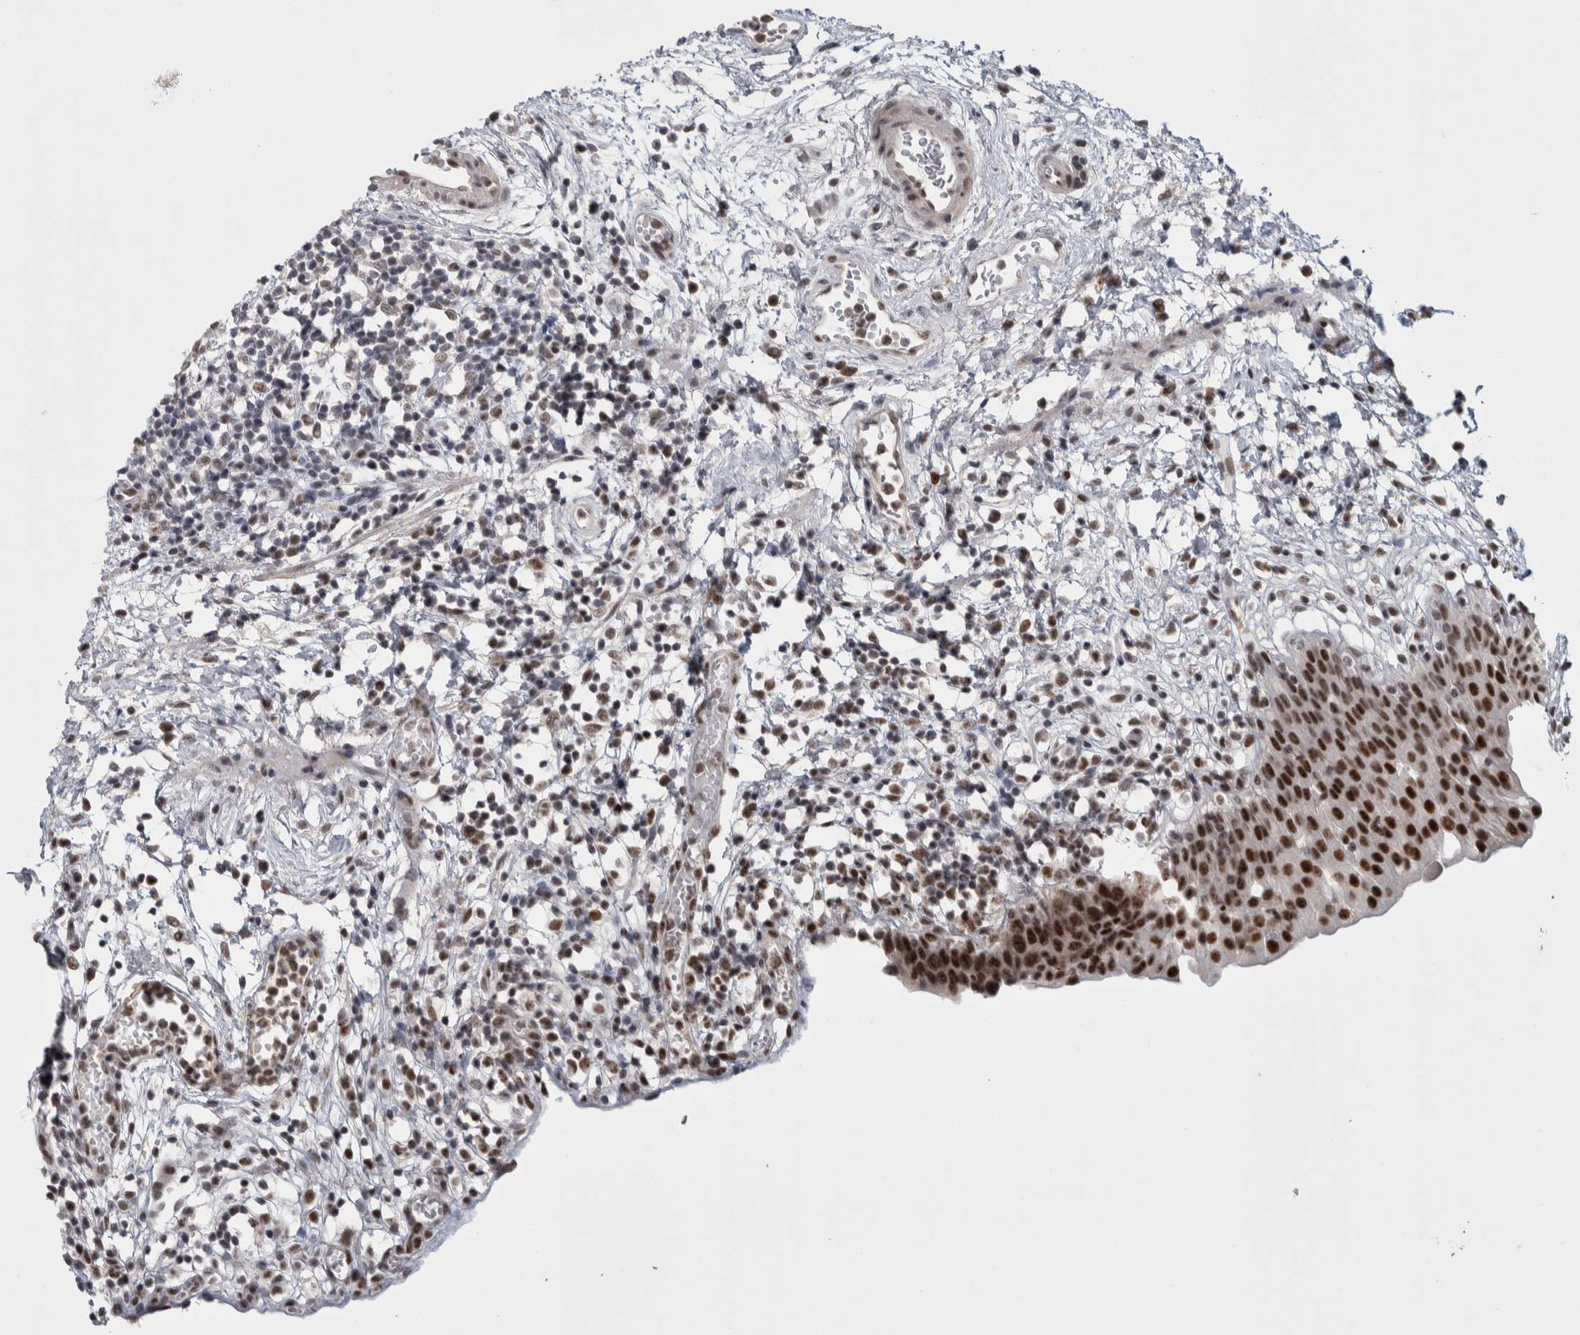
{"staining": {"intensity": "strong", "quantity": "25%-75%", "location": "nuclear"}, "tissue": "urinary bladder", "cell_type": "Urothelial cells", "image_type": "normal", "snomed": [{"axis": "morphology", "description": "Normal tissue, NOS"}, {"axis": "topography", "description": "Urinary bladder"}], "caption": "Protein expression by immunohistochemistry displays strong nuclear staining in approximately 25%-75% of urothelial cells in benign urinary bladder. (DAB (3,3'-diaminobenzidine) IHC with brightfield microscopy, high magnification).", "gene": "ASPN", "patient": {"sex": "male", "age": 37}}